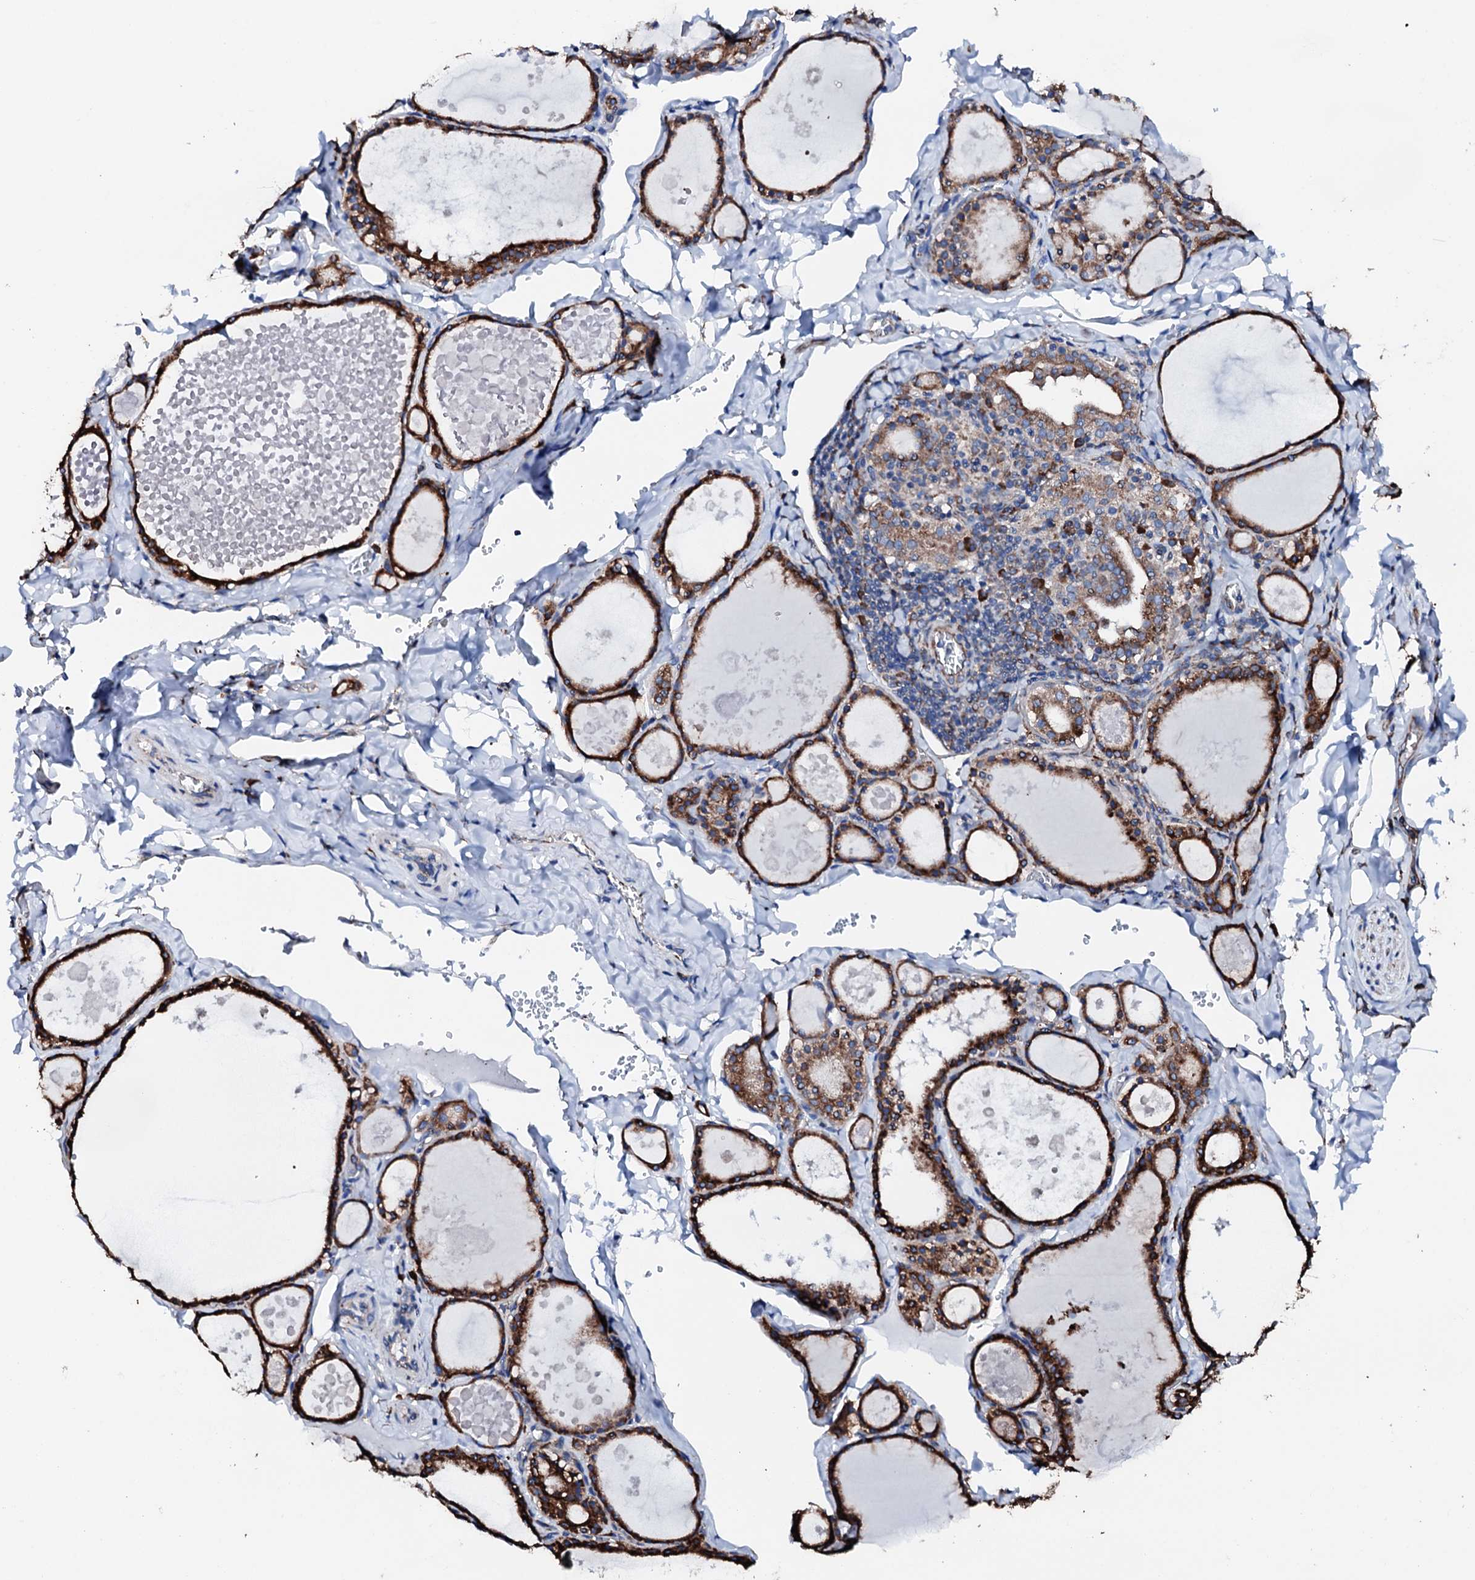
{"staining": {"intensity": "strong", "quantity": ">75%", "location": "cytoplasmic/membranous"}, "tissue": "thyroid gland", "cell_type": "Glandular cells", "image_type": "normal", "snomed": [{"axis": "morphology", "description": "Normal tissue, NOS"}, {"axis": "topography", "description": "Thyroid gland"}], "caption": "Strong cytoplasmic/membranous expression is appreciated in about >75% of glandular cells in unremarkable thyroid gland. (brown staining indicates protein expression, while blue staining denotes nuclei).", "gene": "AMDHD1", "patient": {"sex": "male", "age": 56}}